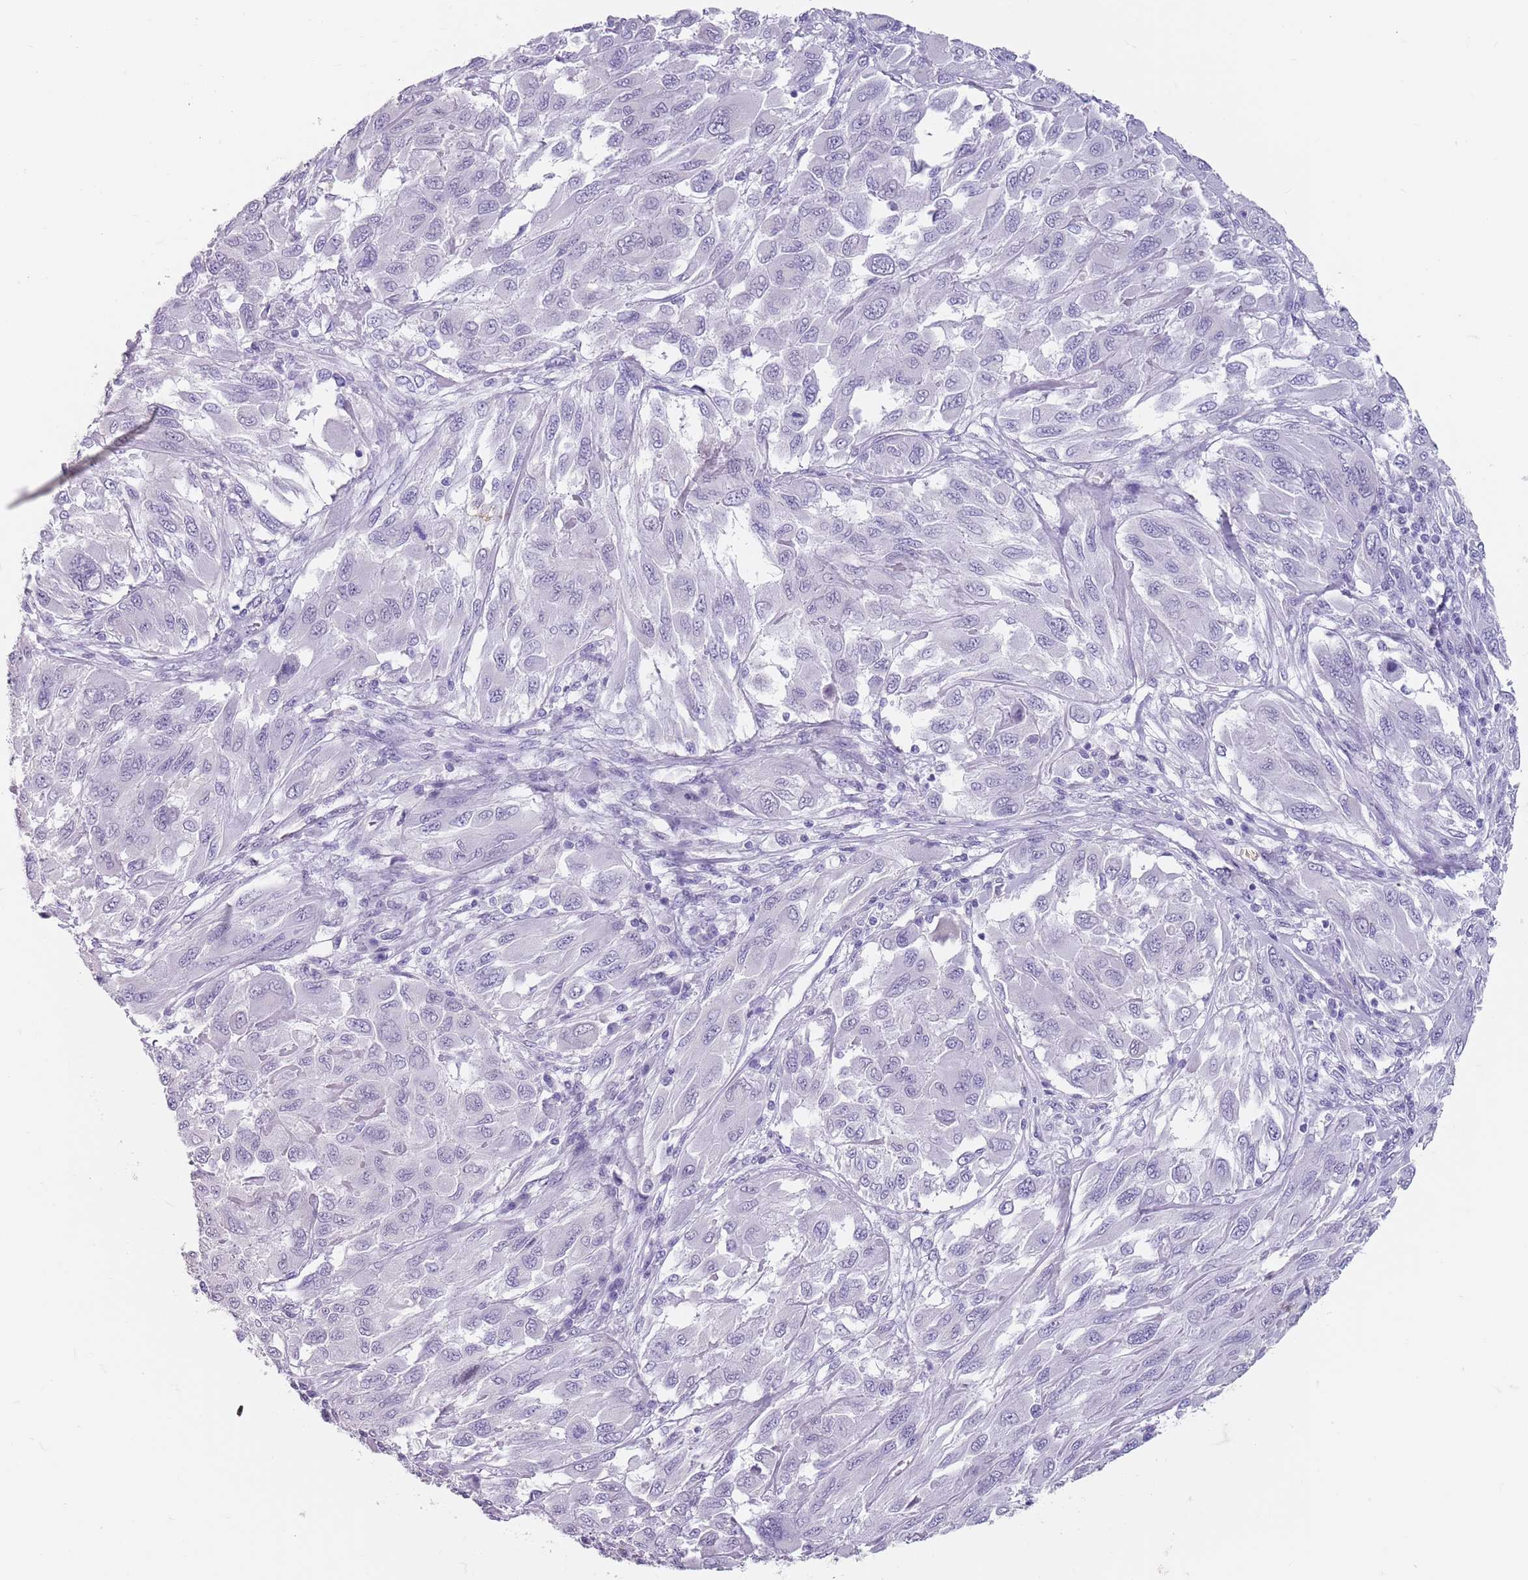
{"staining": {"intensity": "negative", "quantity": "none", "location": "none"}, "tissue": "melanoma", "cell_type": "Tumor cells", "image_type": "cancer", "snomed": [{"axis": "morphology", "description": "Malignant melanoma, NOS"}, {"axis": "topography", "description": "Skin"}], "caption": "Tumor cells show no significant expression in melanoma. Nuclei are stained in blue.", "gene": "SPESP1", "patient": {"sex": "female", "age": 91}}